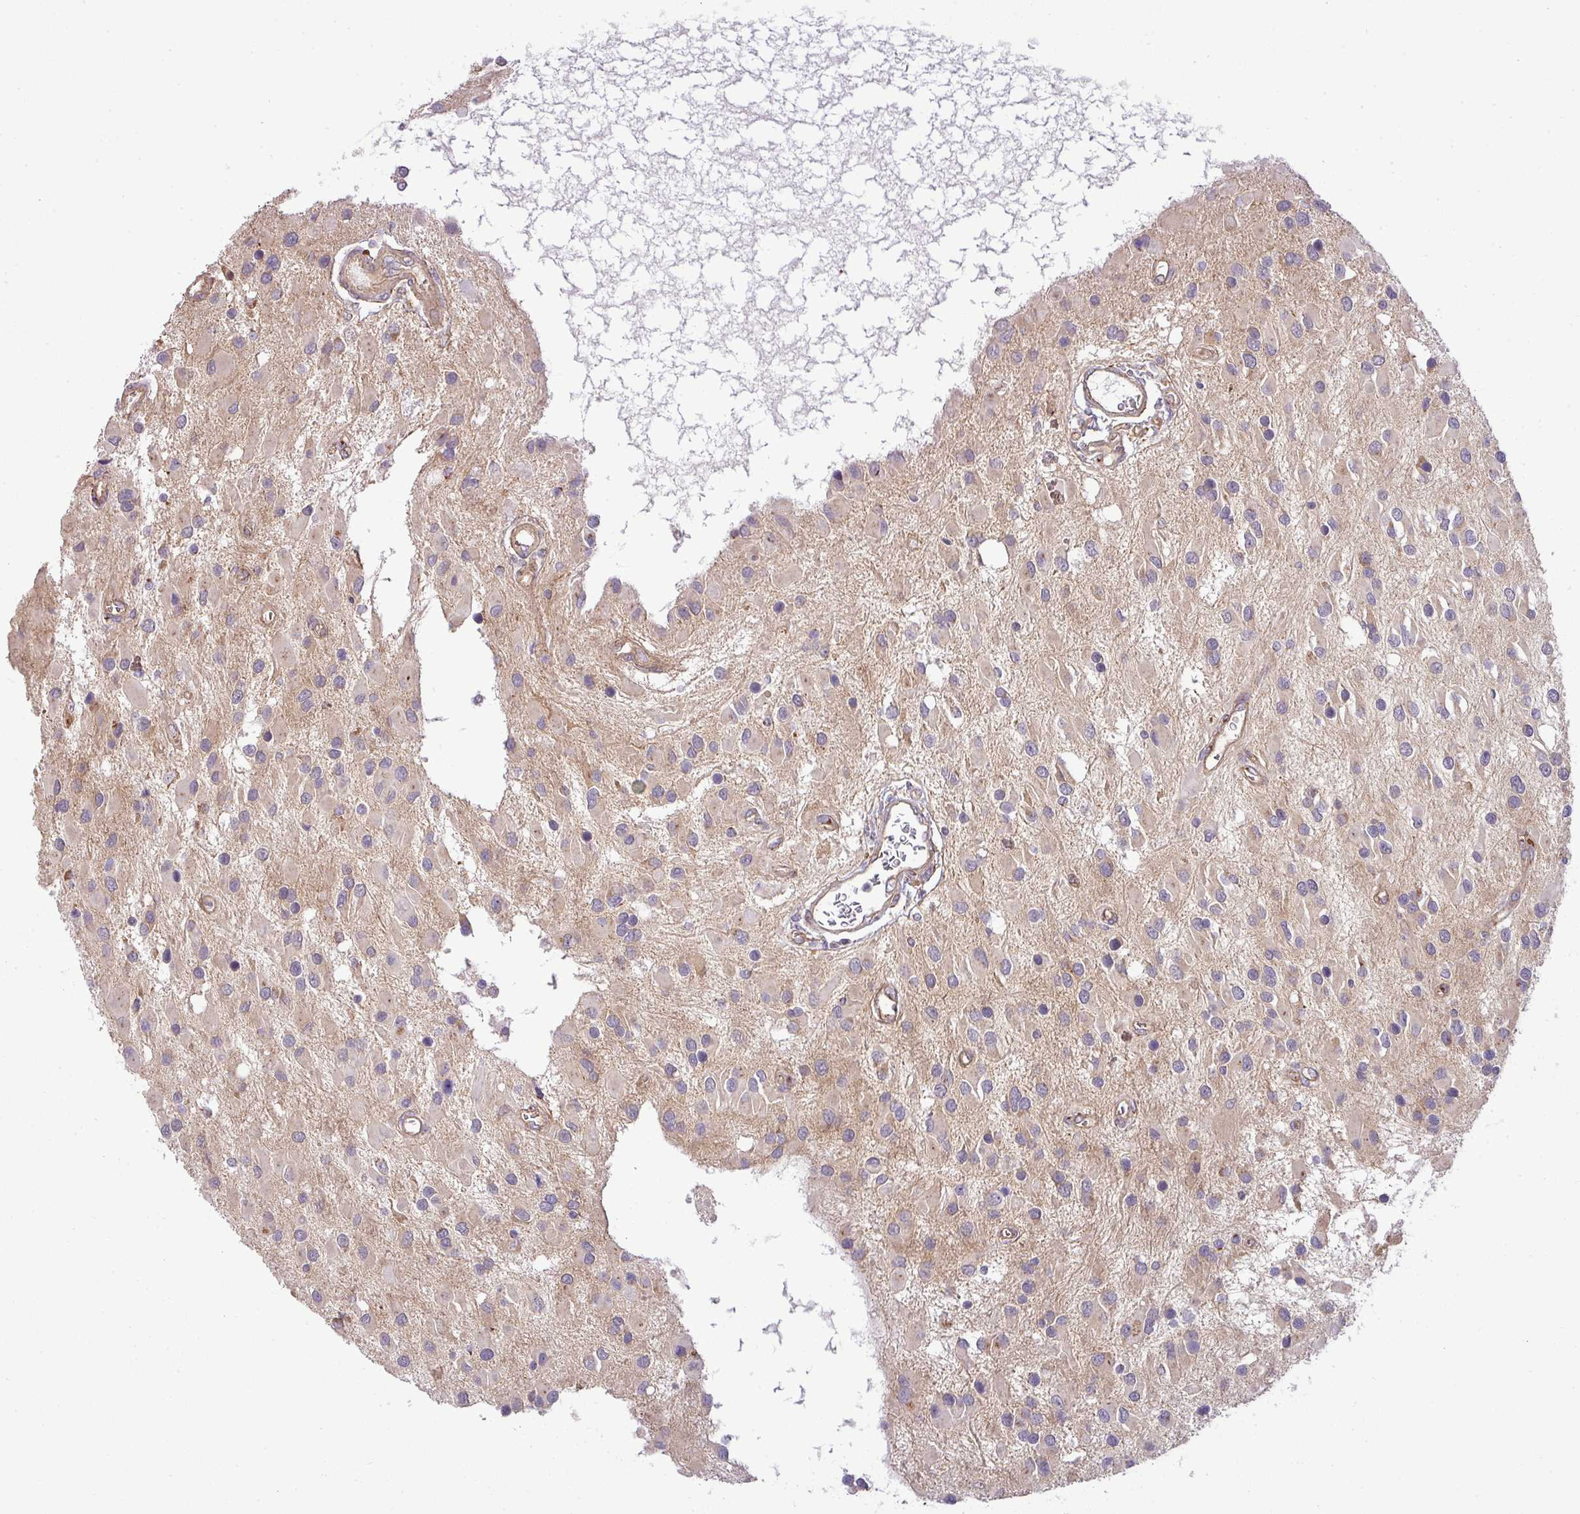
{"staining": {"intensity": "weak", "quantity": "25%-75%", "location": "cytoplasmic/membranous"}, "tissue": "glioma", "cell_type": "Tumor cells", "image_type": "cancer", "snomed": [{"axis": "morphology", "description": "Glioma, malignant, High grade"}, {"axis": "topography", "description": "Brain"}], "caption": "This is an image of immunohistochemistry staining of malignant glioma (high-grade), which shows weak expression in the cytoplasmic/membranous of tumor cells.", "gene": "TIMMDC1", "patient": {"sex": "male", "age": 53}}